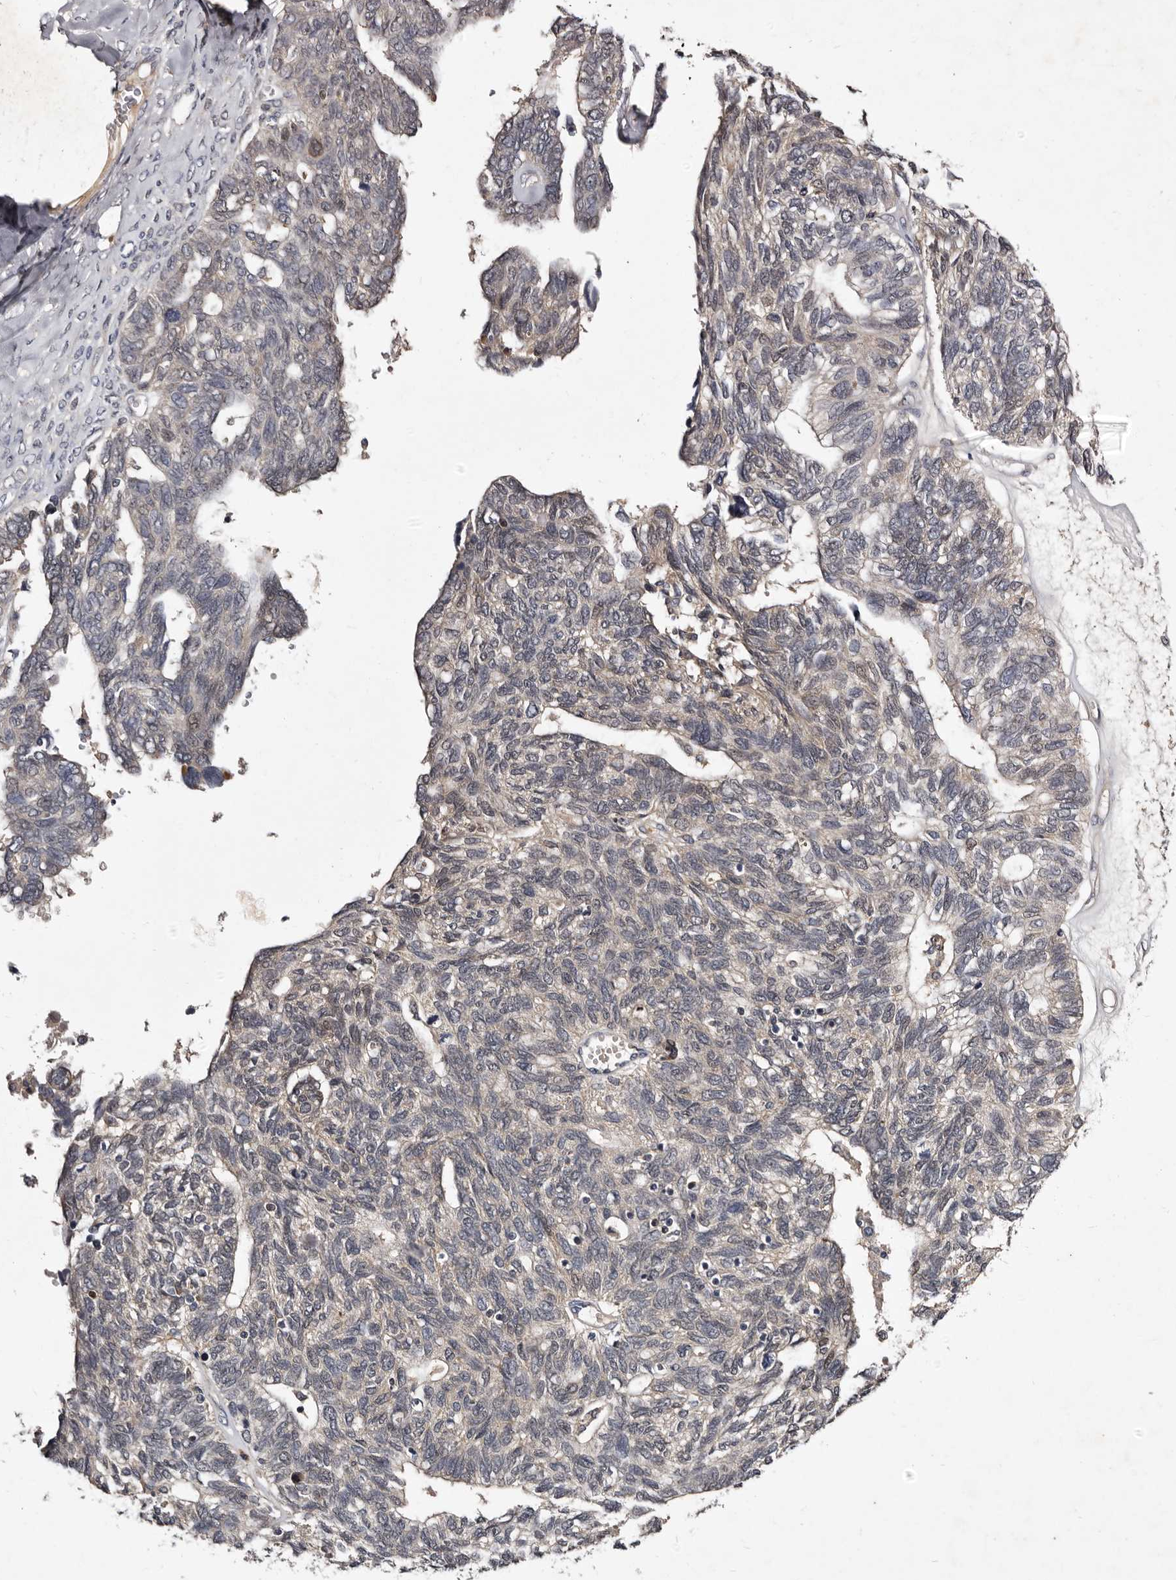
{"staining": {"intensity": "weak", "quantity": "<25%", "location": "cytoplasmic/membranous"}, "tissue": "ovarian cancer", "cell_type": "Tumor cells", "image_type": "cancer", "snomed": [{"axis": "morphology", "description": "Cystadenocarcinoma, serous, NOS"}, {"axis": "topography", "description": "Ovary"}], "caption": "A micrograph of serous cystadenocarcinoma (ovarian) stained for a protein exhibits no brown staining in tumor cells.", "gene": "DNPH1", "patient": {"sex": "female", "age": 79}}